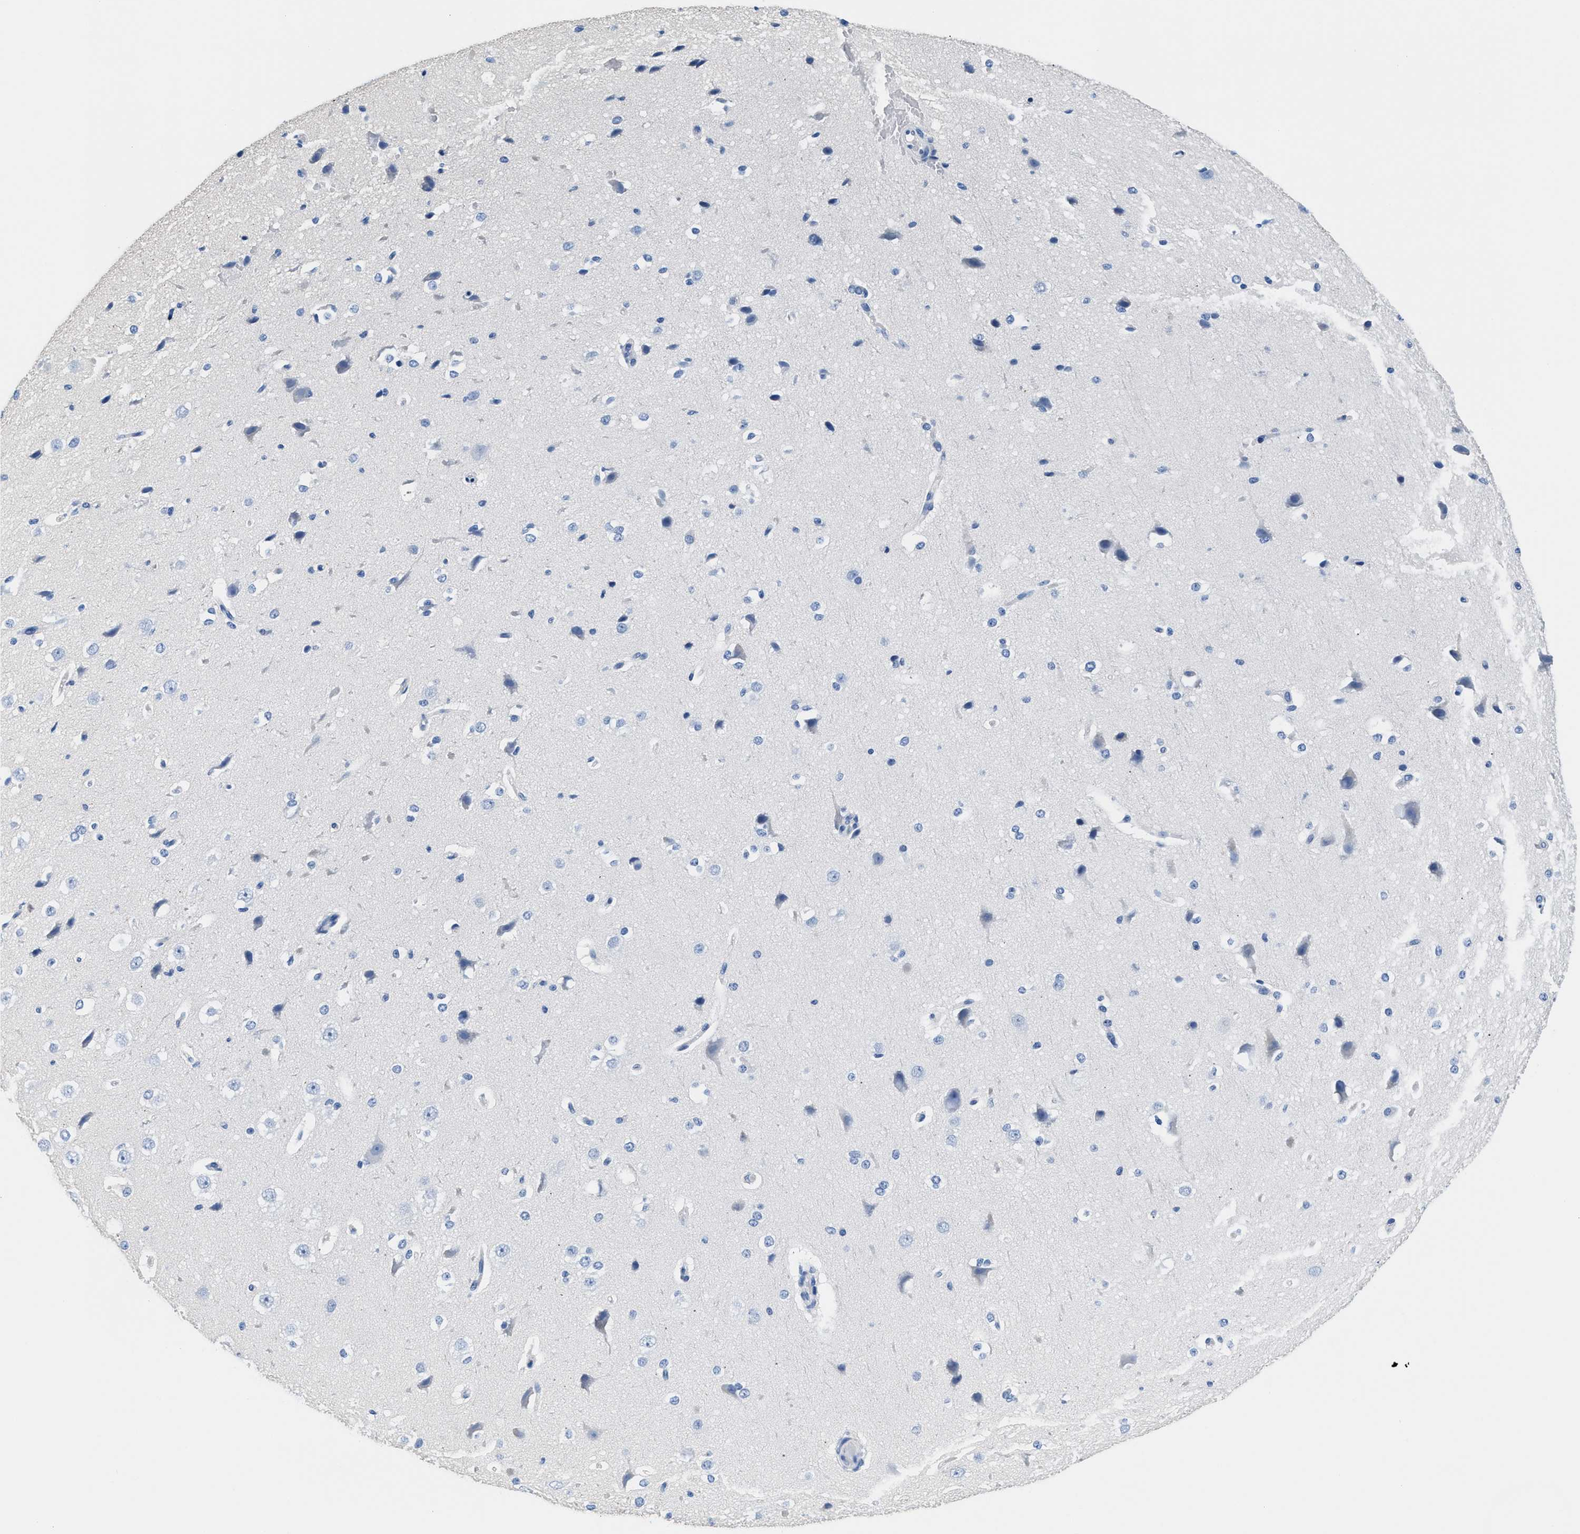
{"staining": {"intensity": "negative", "quantity": "none", "location": "none"}, "tissue": "cerebral cortex", "cell_type": "Endothelial cells", "image_type": "normal", "snomed": [{"axis": "morphology", "description": "Normal tissue, NOS"}, {"axis": "morphology", "description": "Developmental malformation"}, {"axis": "topography", "description": "Cerebral cortex"}], "caption": "An immunohistochemistry histopathology image of benign cerebral cortex is shown. There is no staining in endothelial cells of cerebral cortex.", "gene": "SLFN13", "patient": {"sex": "female", "age": 30}}